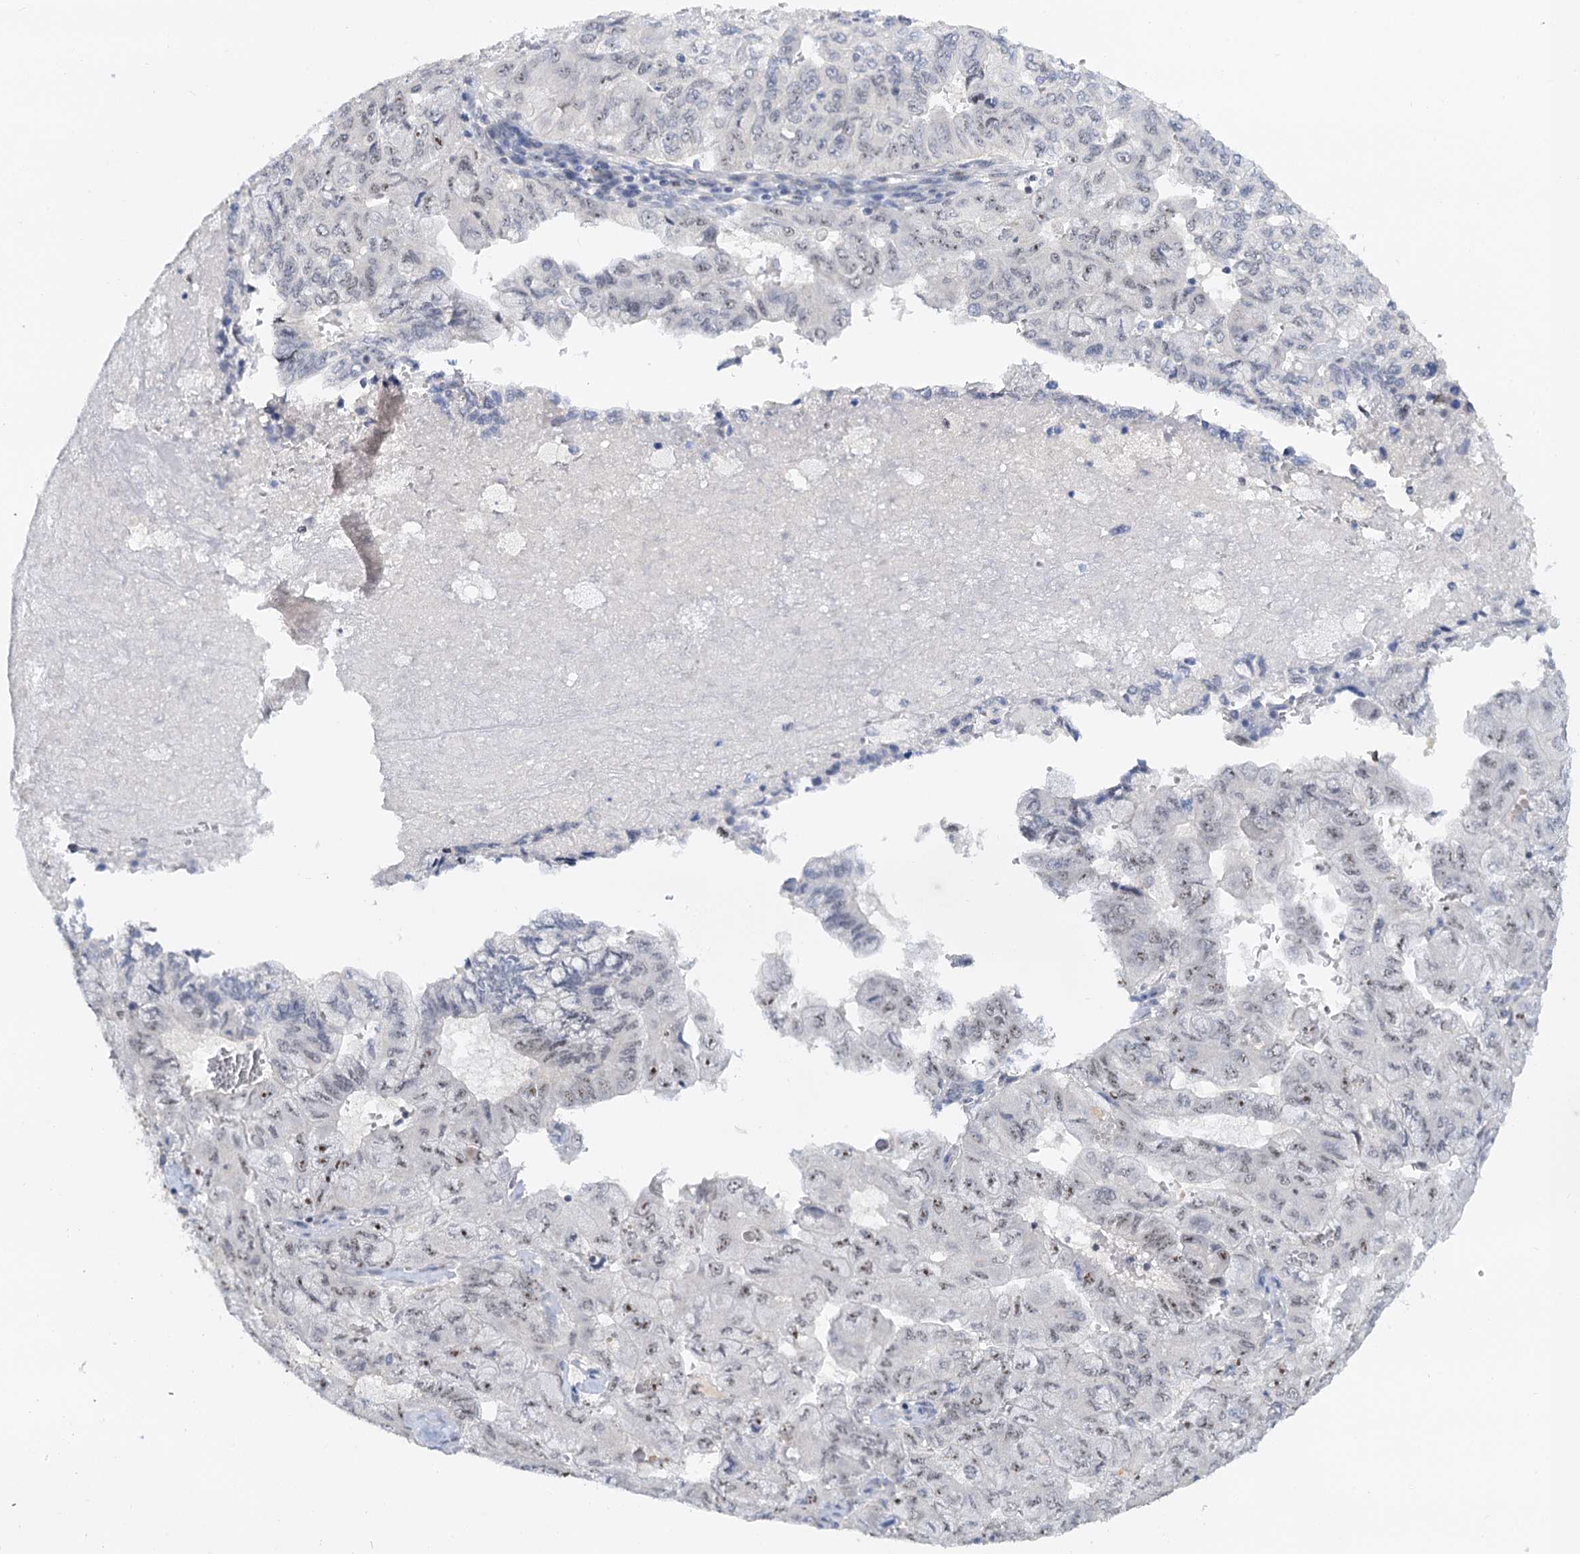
{"staining": {"intensity": "weak", "quantity": "25%-75%", "location": "nuclear"}, "tissue": "pancreatic cancer", "cell_type": "Tumor cells", "image_type": "cancer", "snomed": [{"axis": "morphology", "description": "Adenocarcinoma, NOS"}, {"axis": "topography", "description": "Pancreas"}], "caption": "This image displays immunohistochemistry (IHC) staining of human pancreatic cancer (adenocarcinoma), with low weak nuclear expression in about 25%-75% of tumor cells.", "gene": "NOP2", "patient": {"sex": "male", "age": 51}}